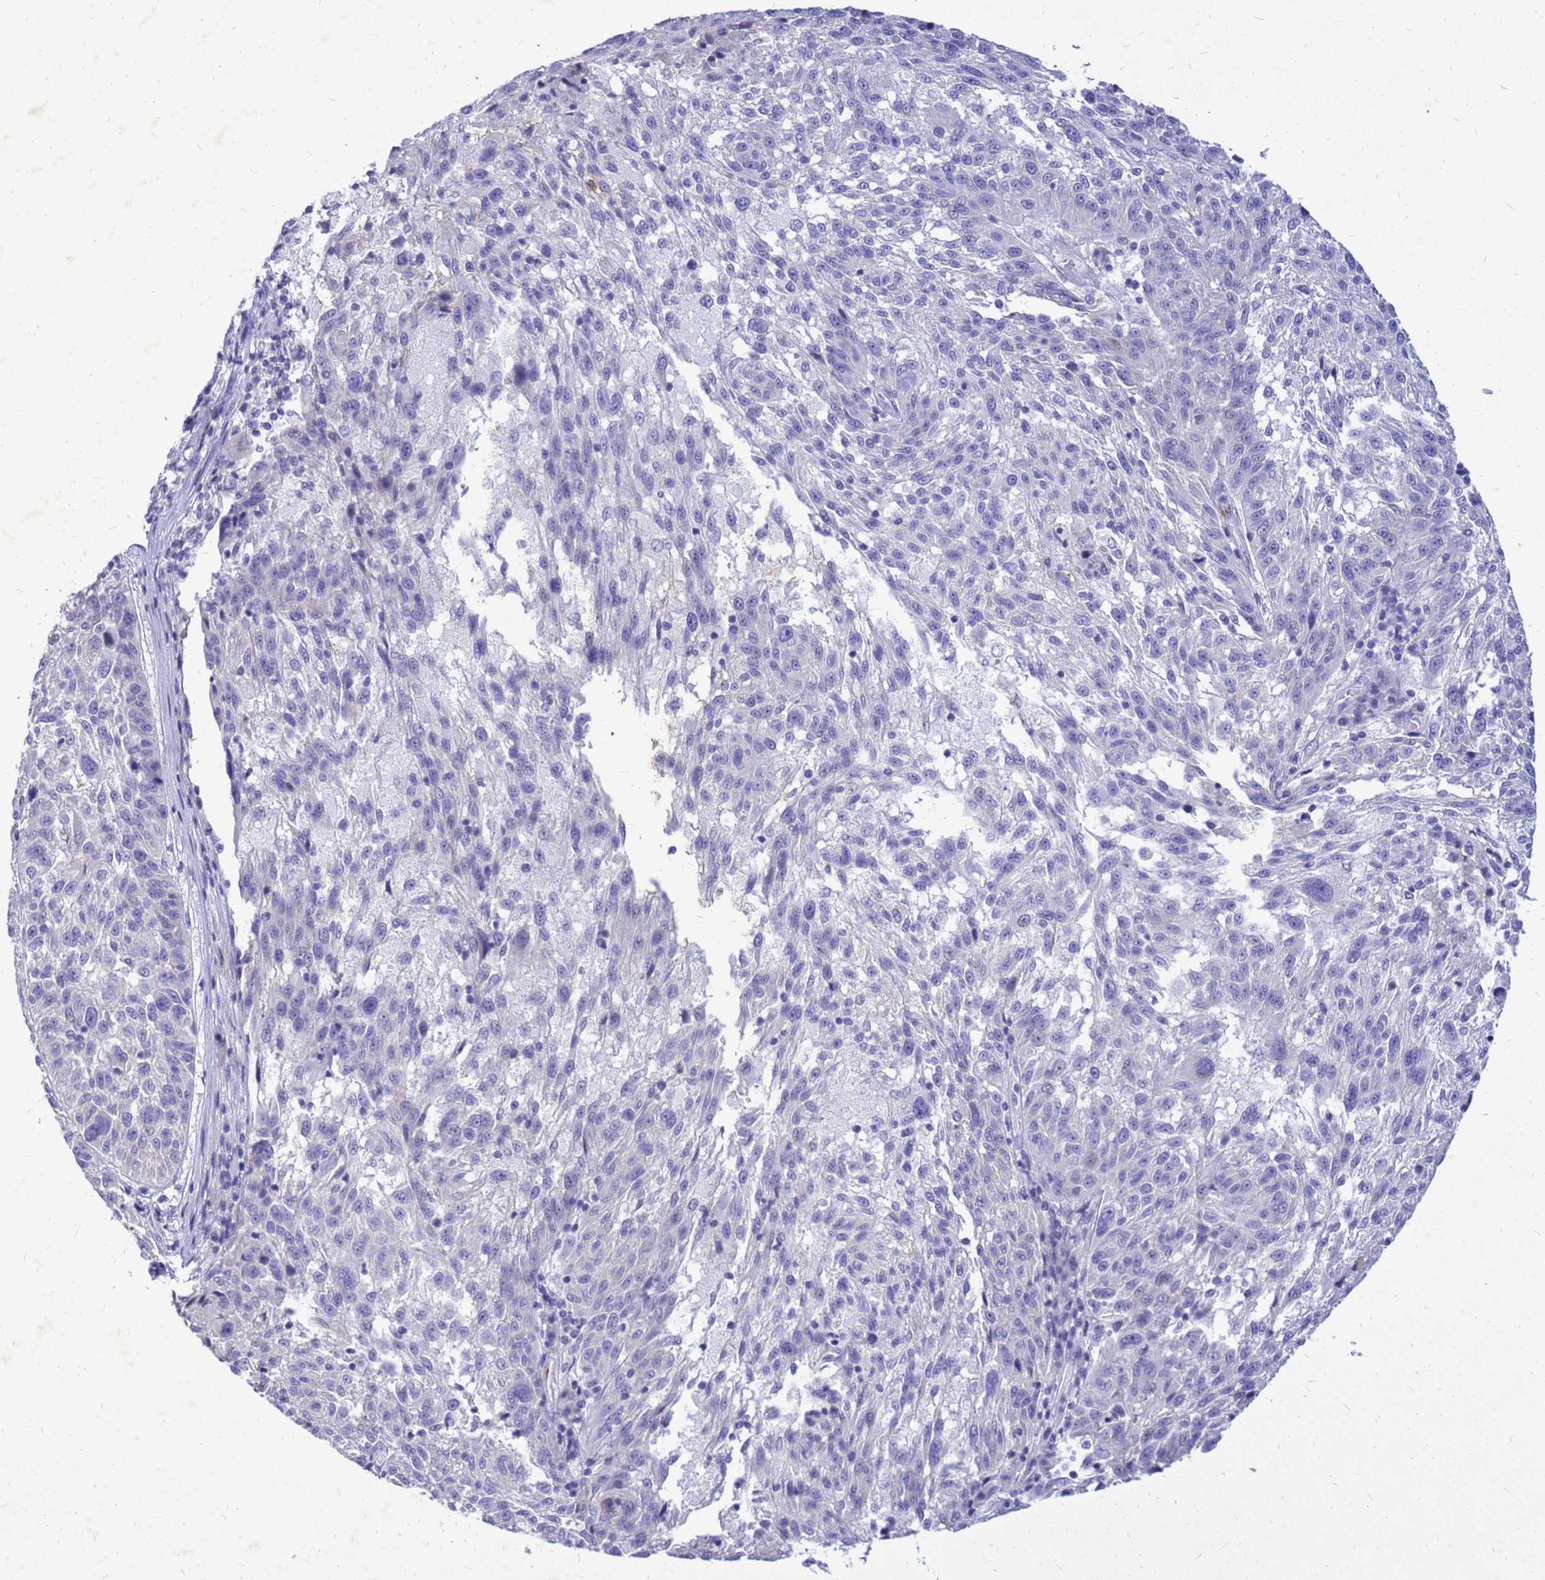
{"staining": {"intensity": "negative", "quantity": "none", "location": "none"}, "tissue": "melanoma", "cell_type": "Tumor cells", "image_type": "cancer", "snomed": [{"axis": "morphology", "description": "Malignant melanoma, NOS"}, {"axis": "topography", "description": "Skin"}], "caption": "Immunohistochemistry histopathology image of melanoma stained for a protein (brown), which reveals no positivity in tumor cells.", "gene": "AKR1C1", "patient": {"sex": "male", "age": 53}}